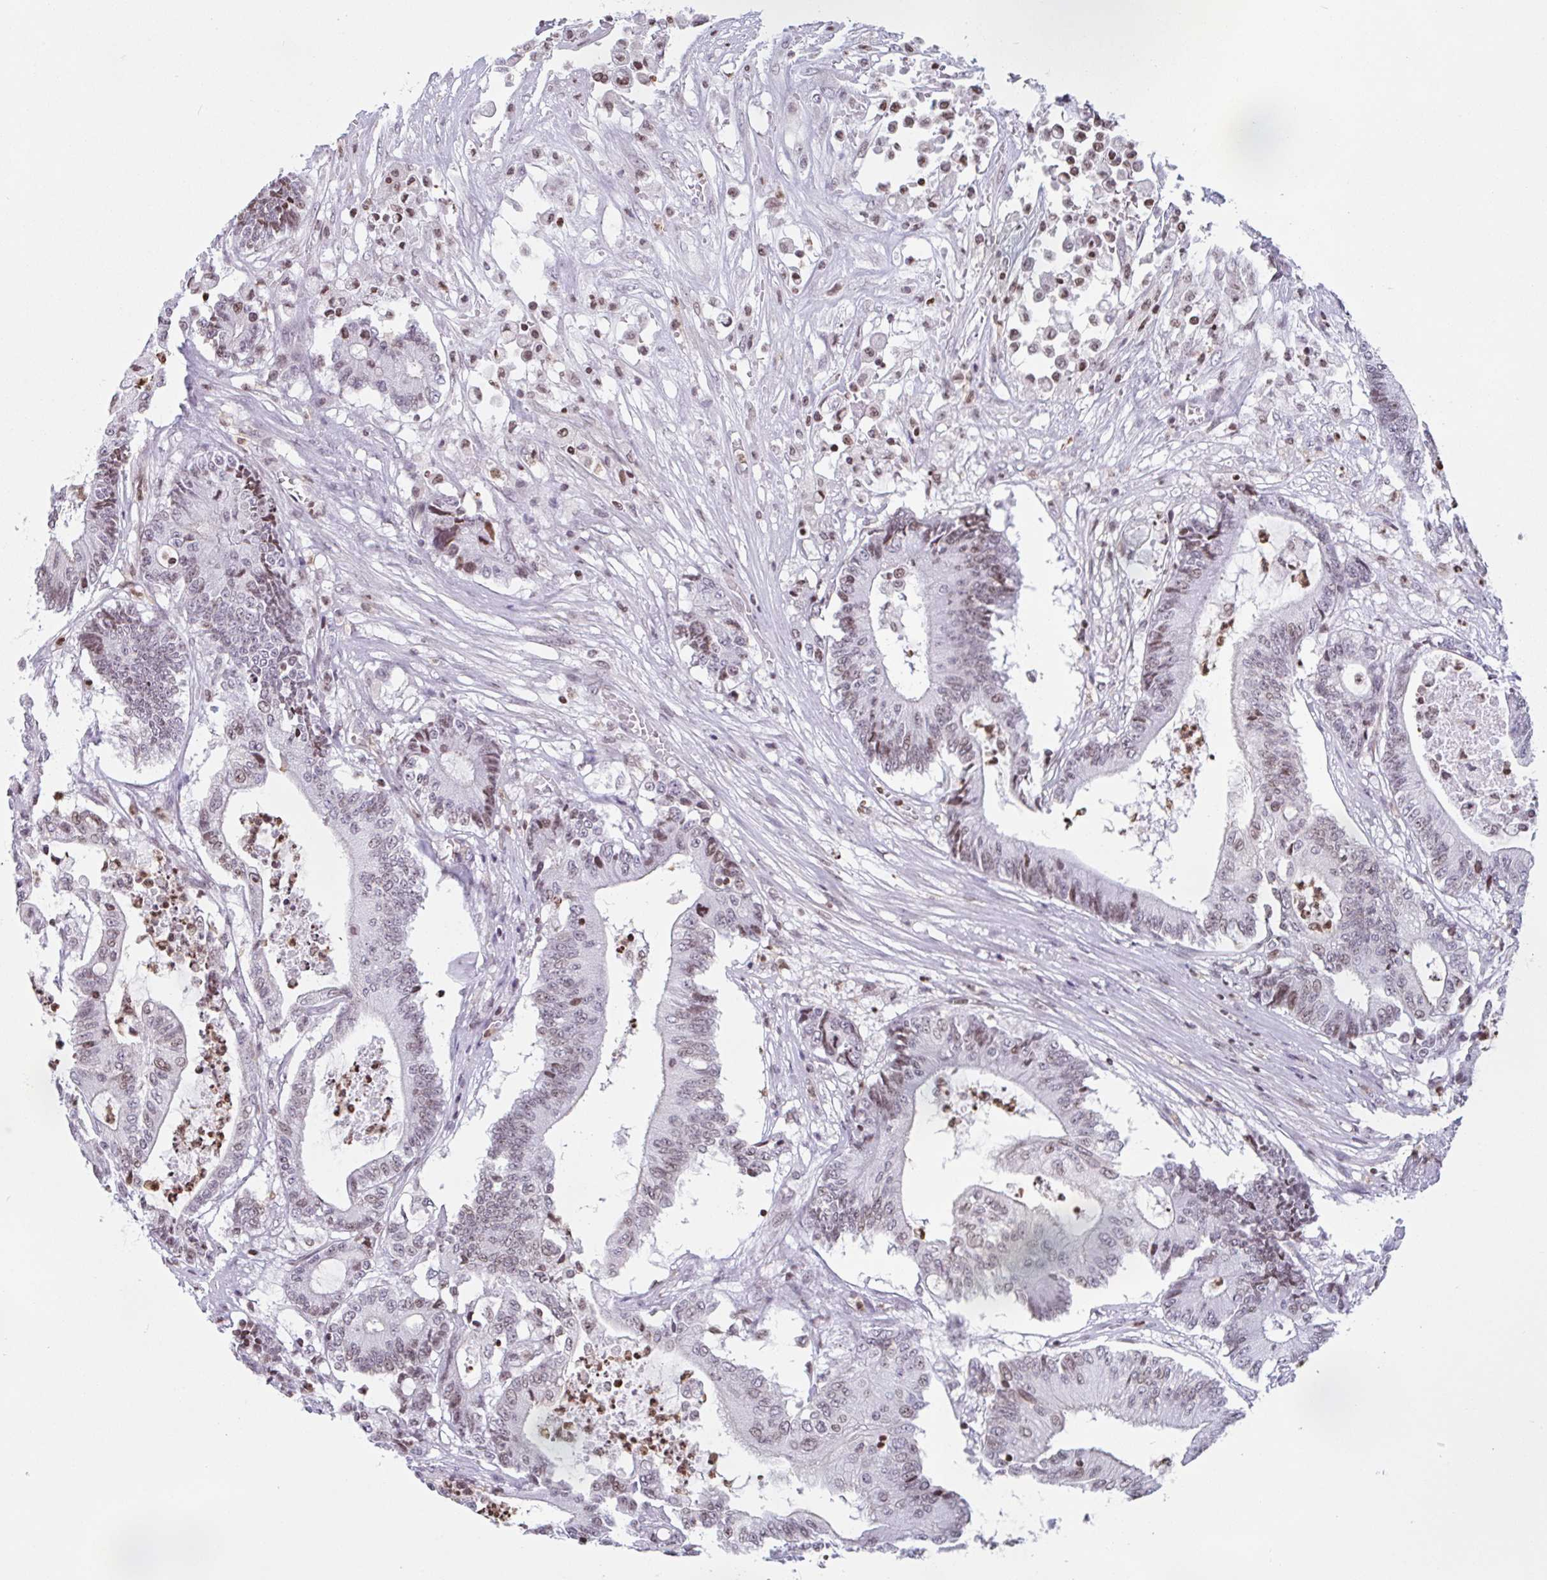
{"staining": {"intensity": "weak", "quantity": ">75%", "location": "nuclear"}, "tissue": "colorectal cancer", "cell_type": "Tumor cells", "image_type": "cancer", "snomed": [{"axis": "morphology", "description": "Adenocarcinoma, NOS"}, {"axis": "topography", "description": "Colon"}], "caption": "Protein positivity by immunohistochemistry exhibits weak nuclear positivity in approximately >75% of tumor cells in colorectal adenocarcinoma.", "gene": "NOL6", "patient": {"sex": "female", "age": 84}}